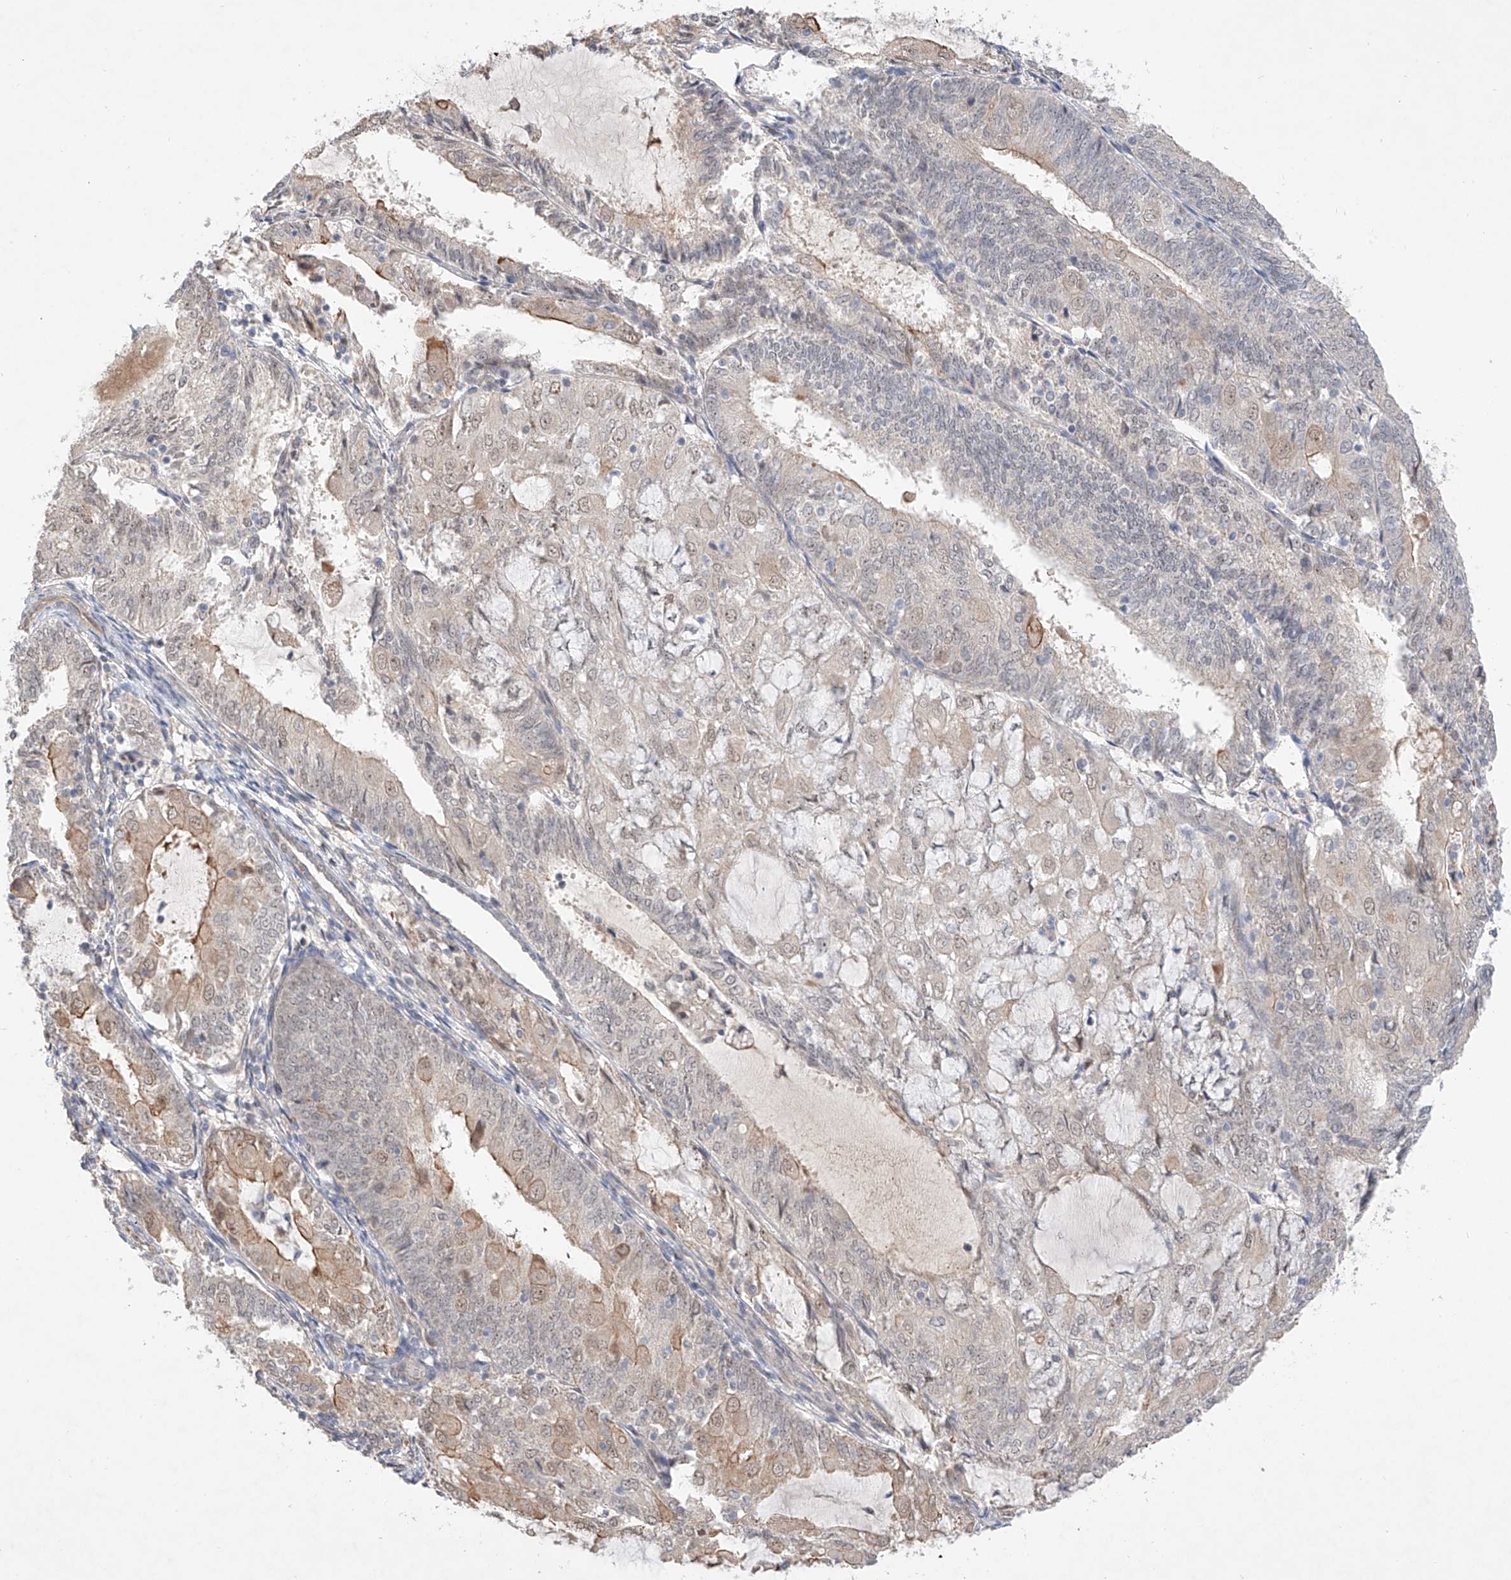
{"staining": {"intensity": "moderate", "quantity": "<25%", "location": "cytoplasmic/membranous,nuclear"}, "tissue": "endometrial cancer", "cell_type": "Tumor cells", "image_type": "cancer", "snomed": [{"axis": "morphology", "description": "Adenocarcinoma, NOS"}, {"axis": "topography", "description": "Endometrium"}], "caption": "Protein expression analysis of human endometrial cancer (adenocarcinoma) reveals moderate cytoplasmic/membranous and nuclear expression in approximately <25% of tumor cells.", "gene": "IL22RA2", "patient": {"sex": "female", "age": 81}}